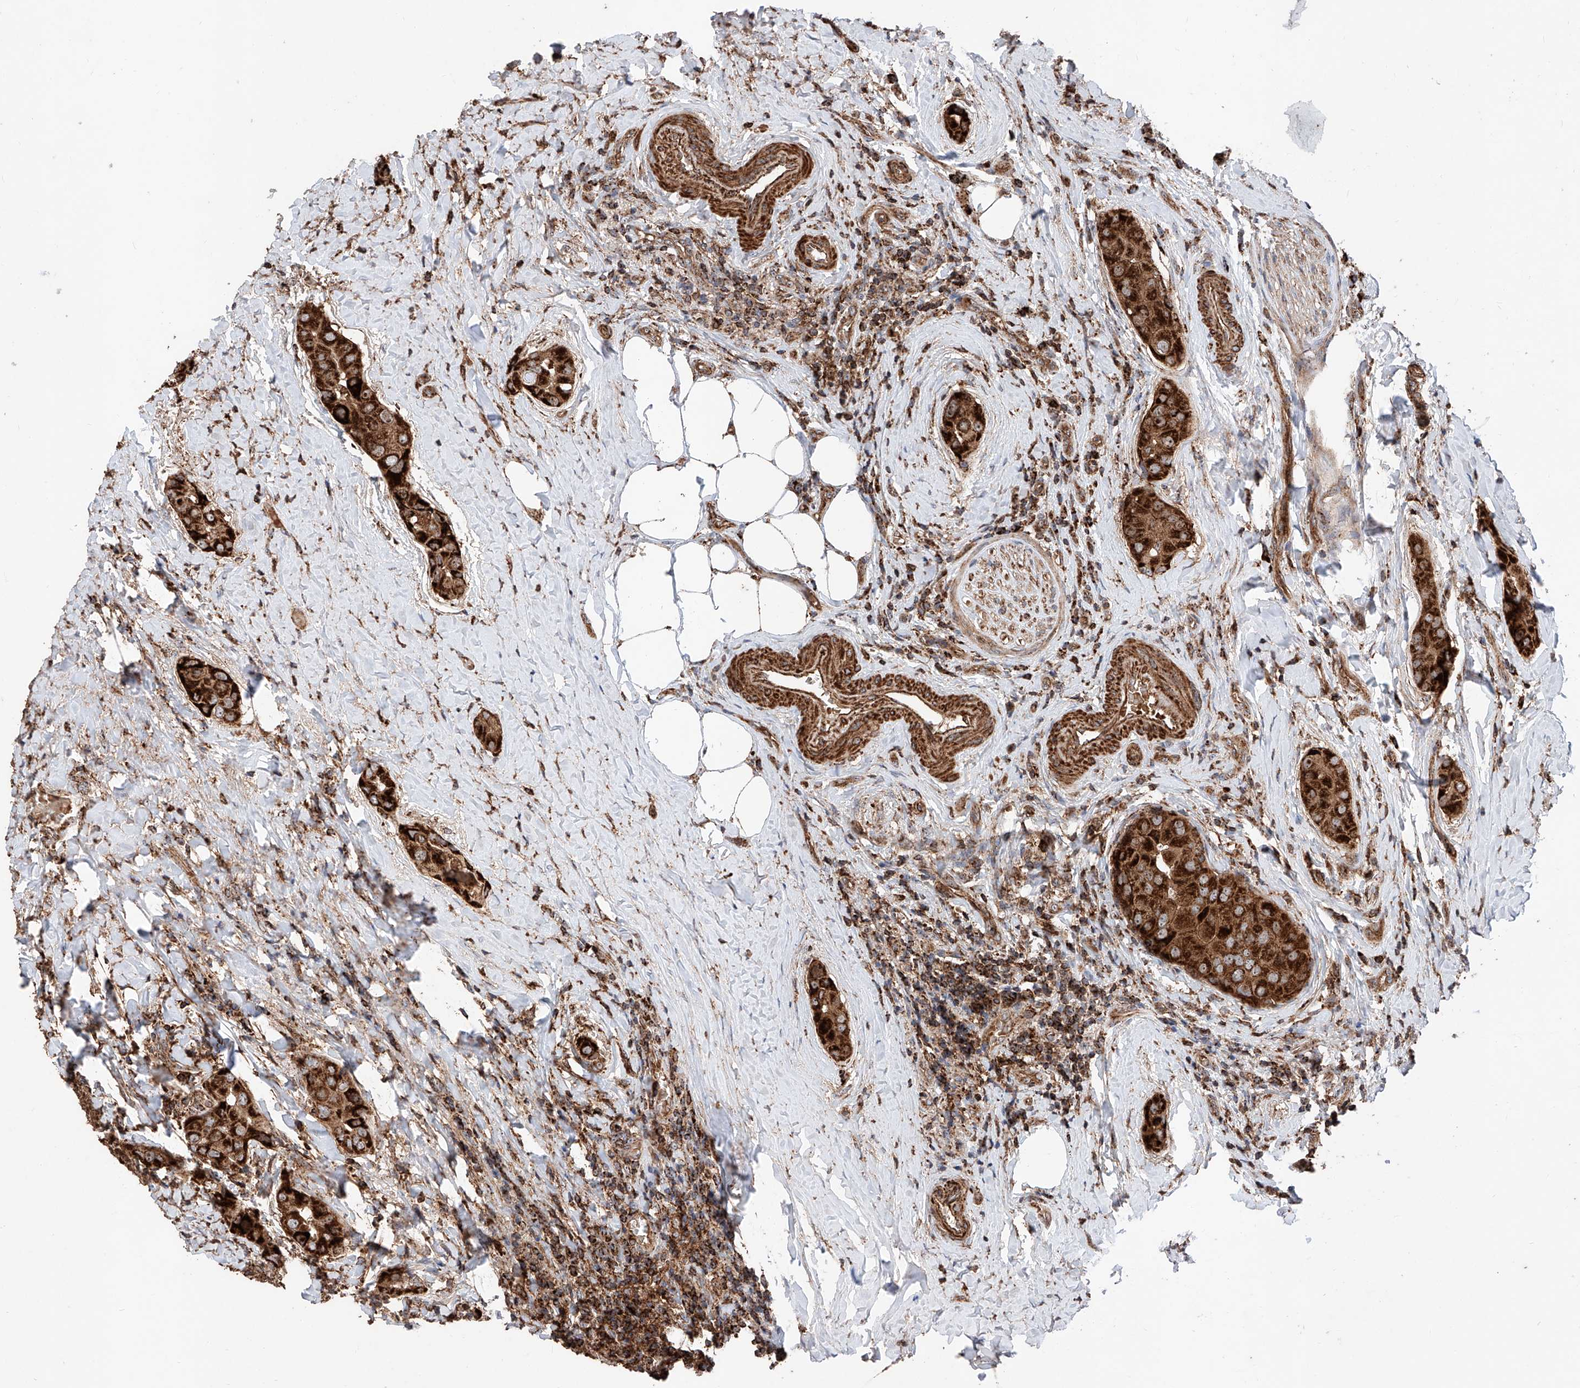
{"staining": {"intensity": "strong", "quantity": ">75%", "location": "cytoplasmic/membranous"}, "tissue": "thyroid cancer", "cell_type": "Tumor cells", "image_type": "cancer", "snomed": [{"axis": "morphology", "description": "Papillary adenocarcinoma, NOS"}, {"axis": "topography", "description": "Thyroid gland"}], "caption": "Immunohistochemical staining of thyroid cancer displays high levels of strong cytoplasmic/membranous protein positivity in about >75% of tumor cells.", "gene": "PISD", "patient": {"sex": "male", "age": 33}}